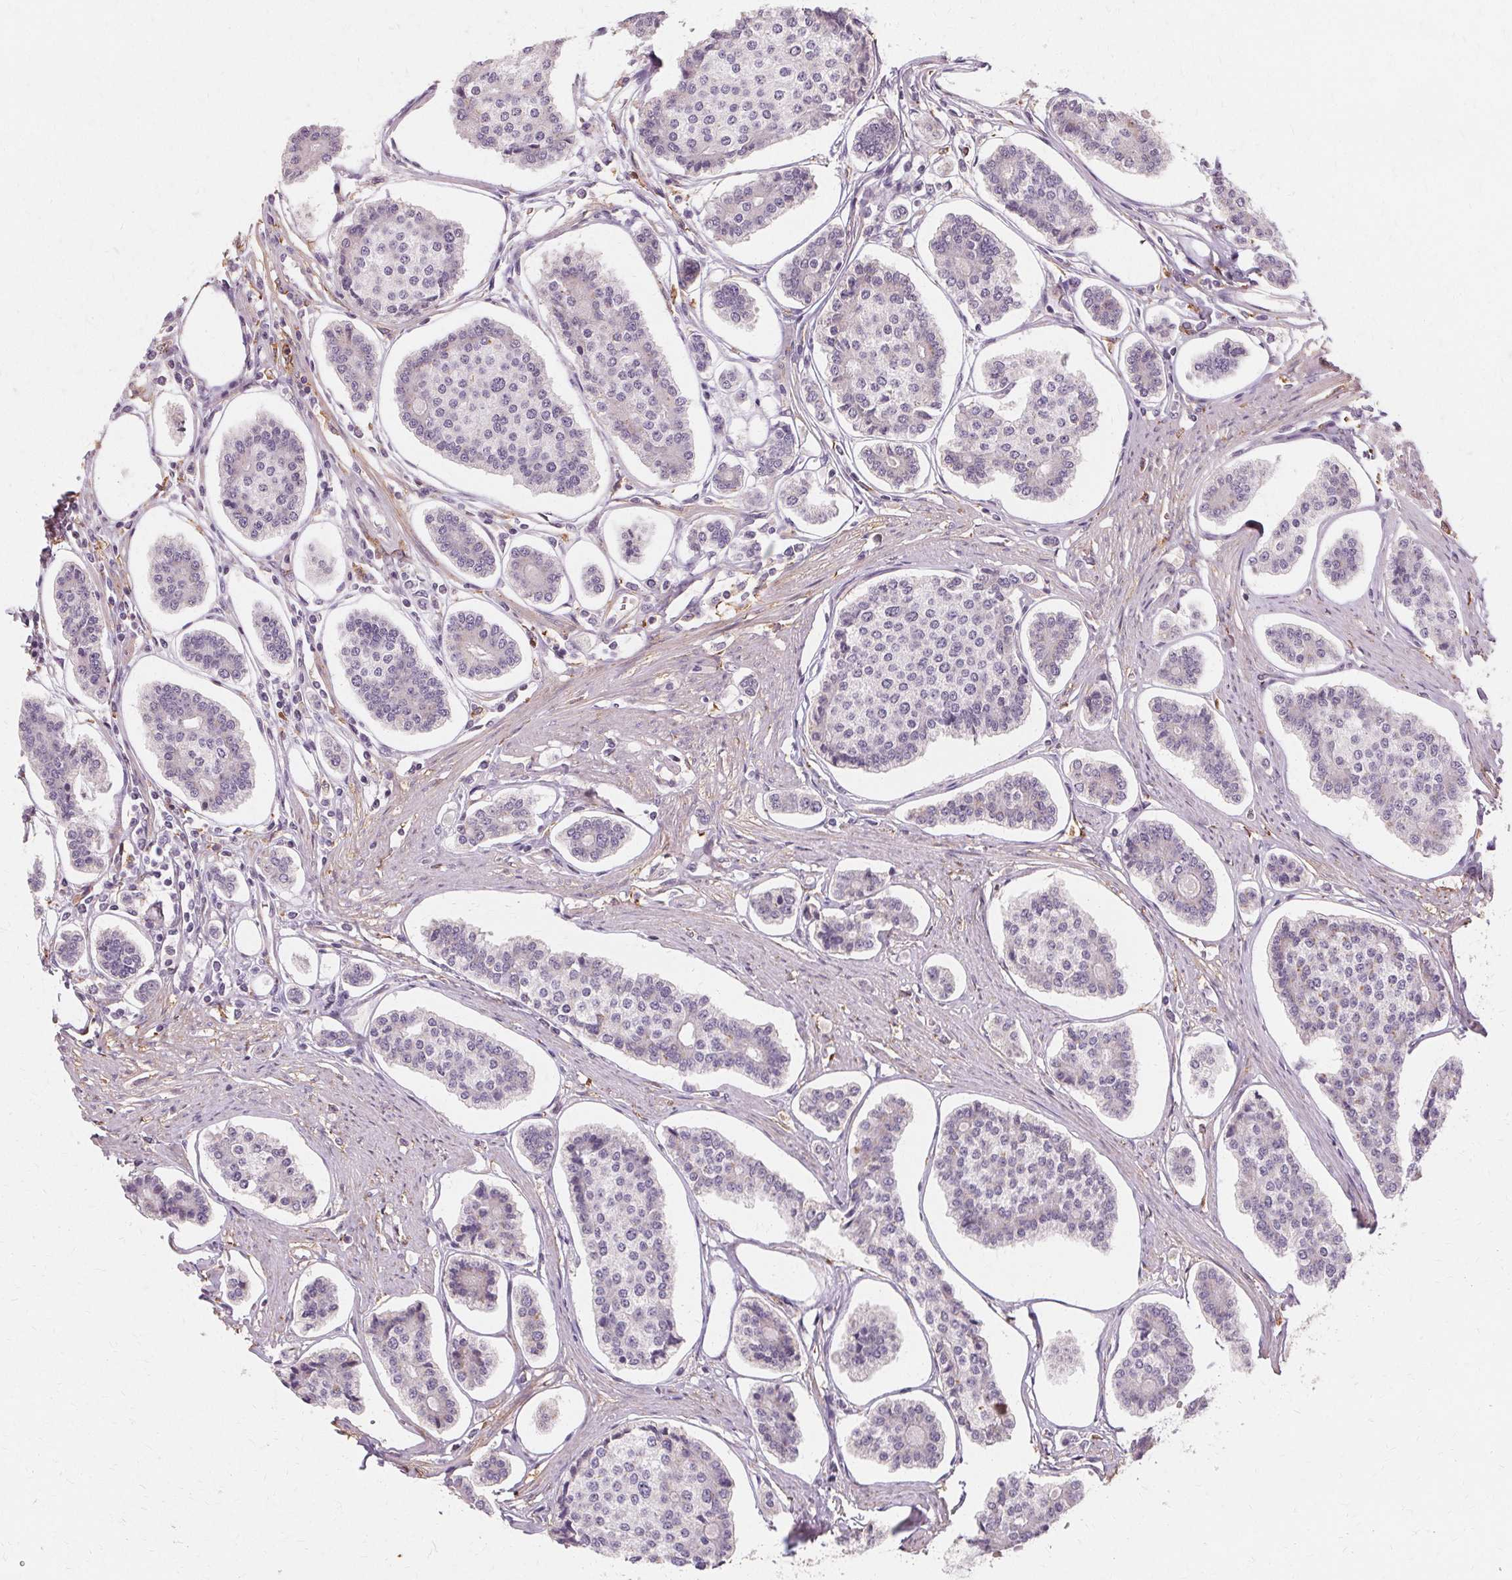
{"staining": {"intensity": "negative", "quantity": "none", "location": "none"}, "tissue": "carcinoid", "cell_type": "Tumor cells", "image_type": "cancer", "snomed": [{"axis": "morphology", "description": "Carcinoid, malignant, NOS"}, {"axis": "topography", "description": "Small intestine"}], "caption": "The photomicrograph shows no significant staining in tumor cells of carcinoid. (DAB (3,3'-diaminobenzidine) immunohistochemistry visualized using brightfield microscopy, high magnification).", "gene": "IFNGR1", "patient": {"sex": "female", "age": 65}}